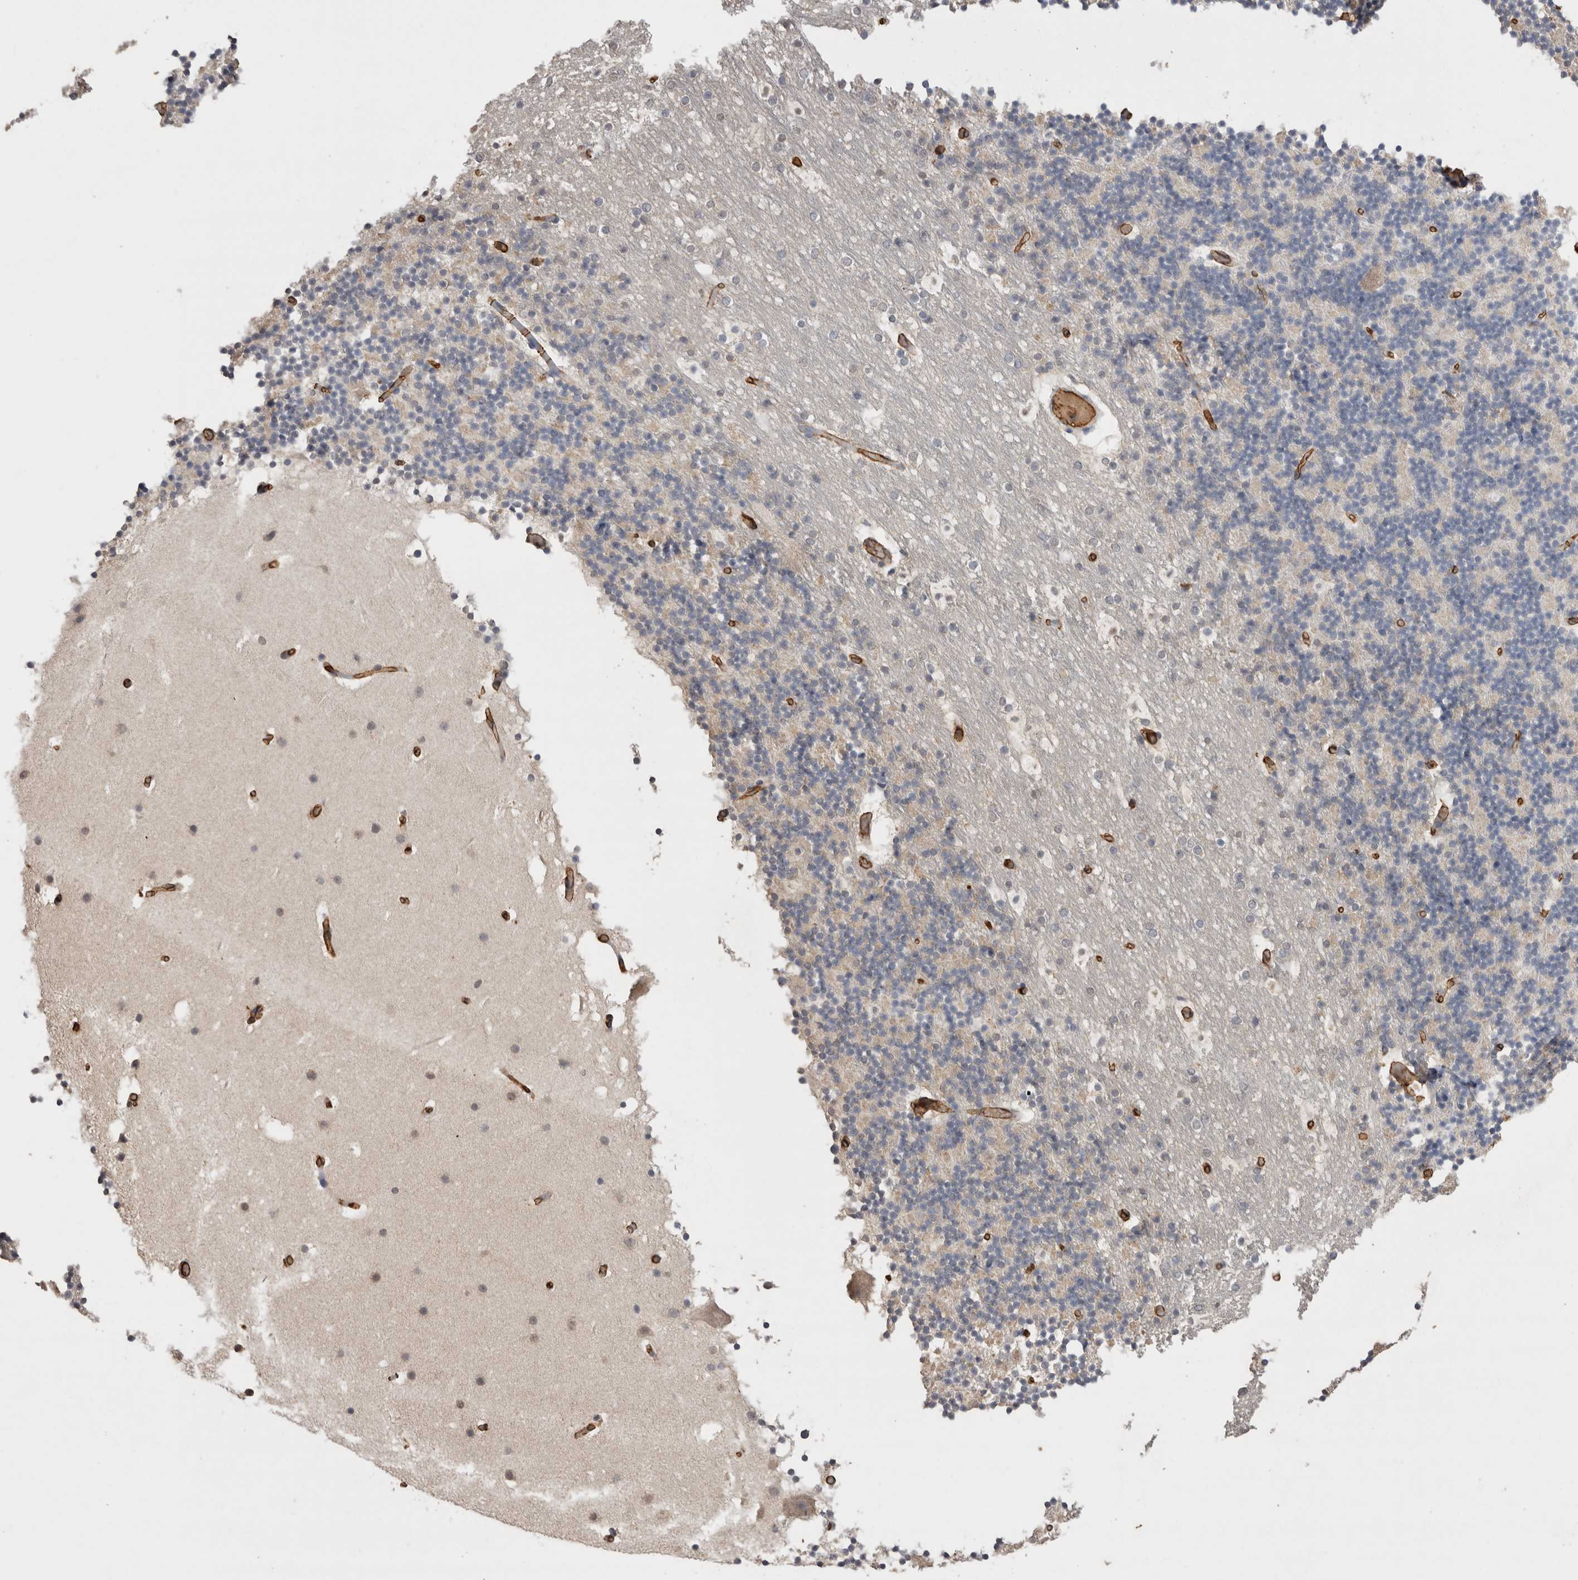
{"staining": {"intensity": "negative", "quantity": "none", "location": "none"}, "tissue": "cerebellum", "cell_type": "Cells in granular layer", "image_type": "normal", "snomed": [{"axis": "morphology", "description": "Normal tissue, NOS"}, {"axis": "topography", "description": "Cerebellum"}], "caption": "The IHC image has no significant staining in cells in granular layer of cerebellum.", "gene": "IL27", "patient": {"sex": "male", "age": 57}}